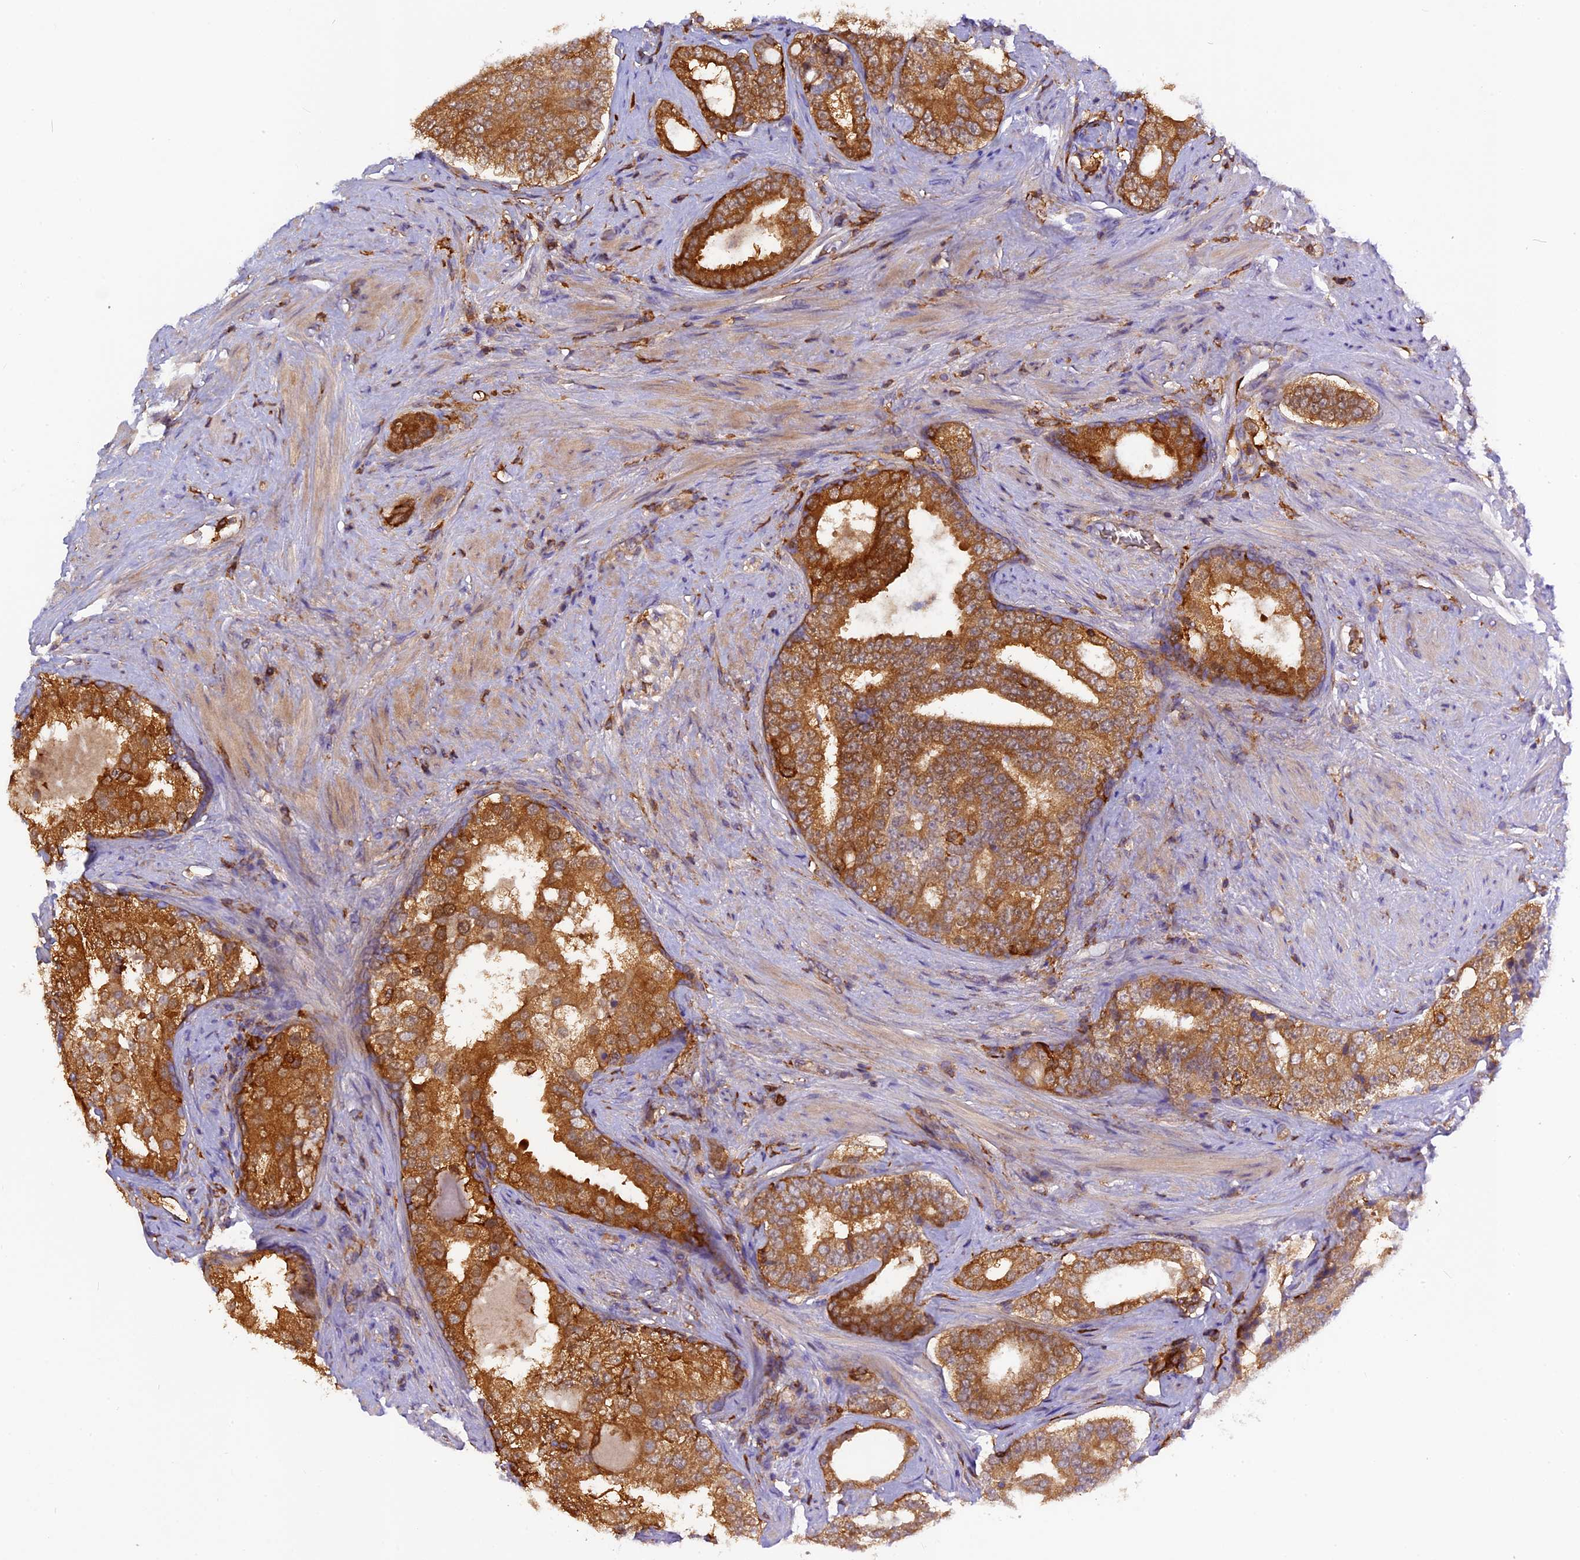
{"staining": {"intensity": "strong", "quantity": ">75%", "location": "cytoplasmic/membranous"}, "tissue": "prostate cancer", "cell_type": "Tumor cells", "image_type": "cancer", "snomed": [{"axis": "morphology", "description": "Adenocarcinoma, High grade"}, {"axis": "topography", "description": "Prostate"}], "caption": "Immunohistochemistry image of human prostate adenocarcinoma (high-grade) stained for a protein (brown), which displays high levels of strong cytoplasmic/membranous expression in approximately >75% of tumor cells.", "gene": "MYO9B", "patient": {"sex": "male", "age": 56}}